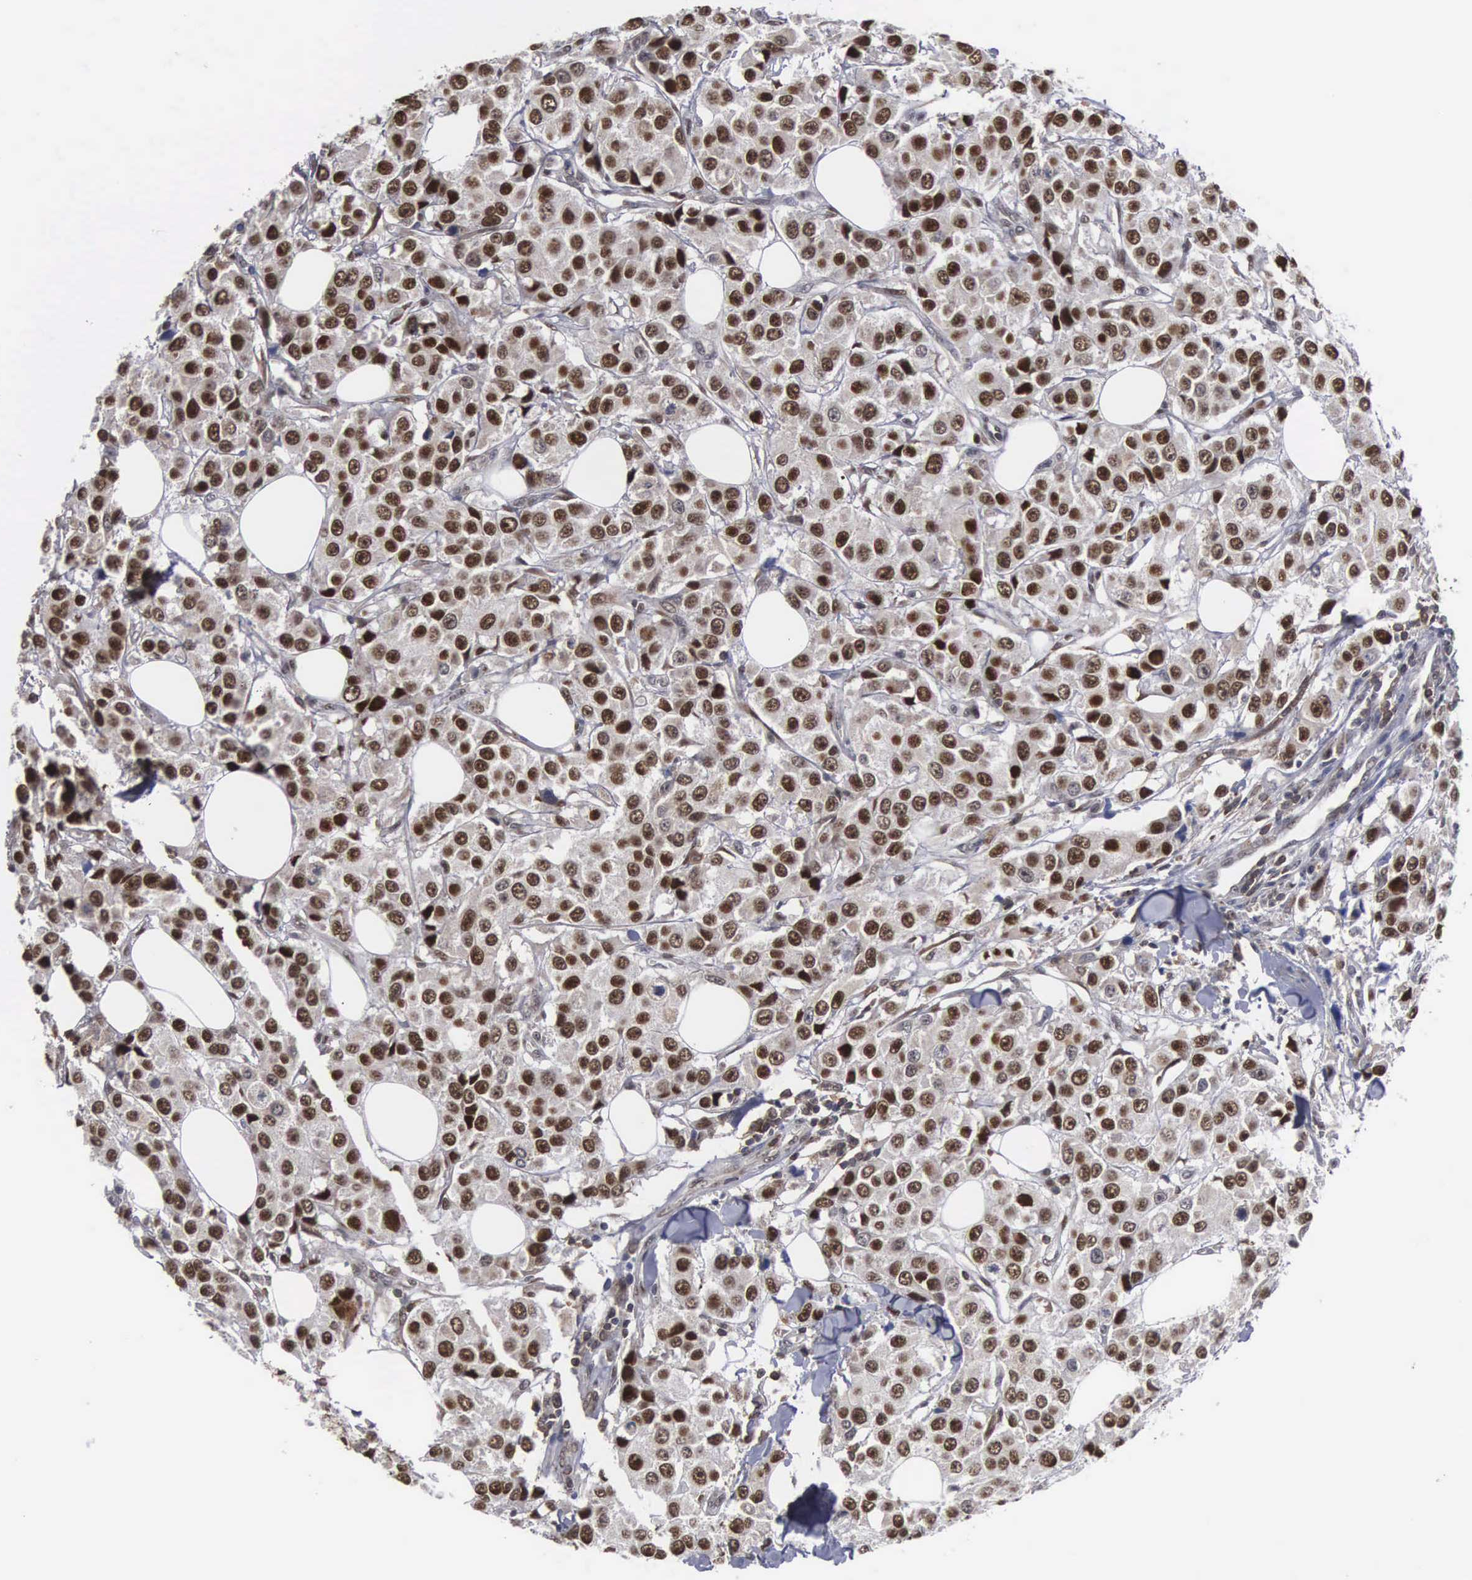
{"staining": {"intensity": "strong", "quantity": ">75%", "location": "nuclear"}, "tissue": "breast cancer", "cell_type": "Tumor cells", "image_type": "cancer", "snomed": [{"axis": "morphology", "description": "Duct carcinoma"}, {"axis": "topography", "description": "Breast"}], "caption": "A high amount of strong nuclear positivity is appreciated in about >75% of tumor cells in invasive ductal carcinoma (breast) tissue.", "gene": "TRMT5", "patient": {"sex": "female", "age": 58}}